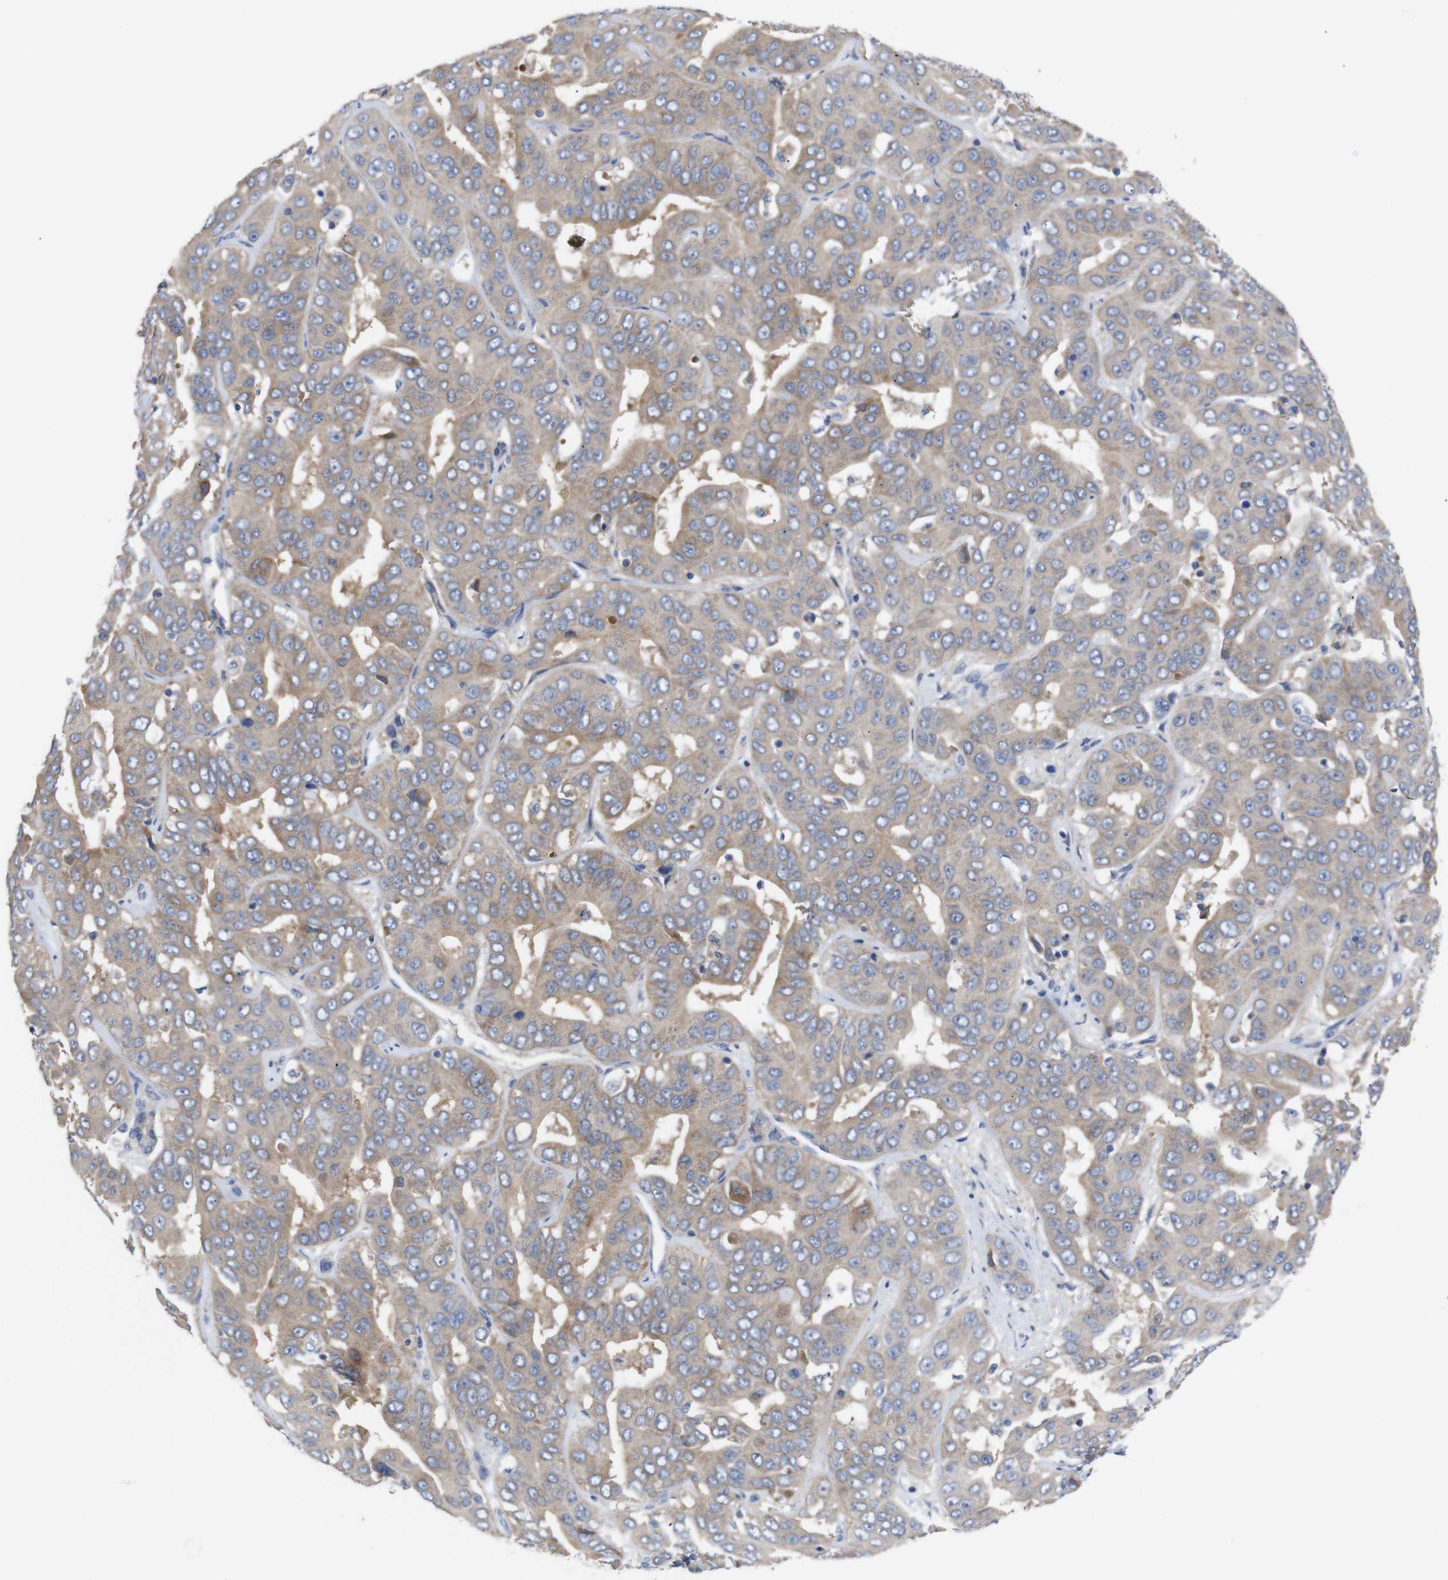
{"staining": {"intensity": "moderate", "quantity": ">75%", "location": "cytoplasmic/membranous"}, "tissue": "liver cancer", "cell_type": "Tumor cells", "image_type": "cancer", "snomed": [{"axis": "morphology", "description": "Cholangiocarcinoma"}, {"axis": "topography", "description": "Liver"}], "caption": "A brown stain shows moderate cytoplasmic/membranous expression of a protein in human cholangiocarcinoma (liver) tumor cells. (DAB IHC, brown staining for protein, blue staining for nuclei).", "gene": "USH1C", "patient": {"sex": "female", "age": 52}}